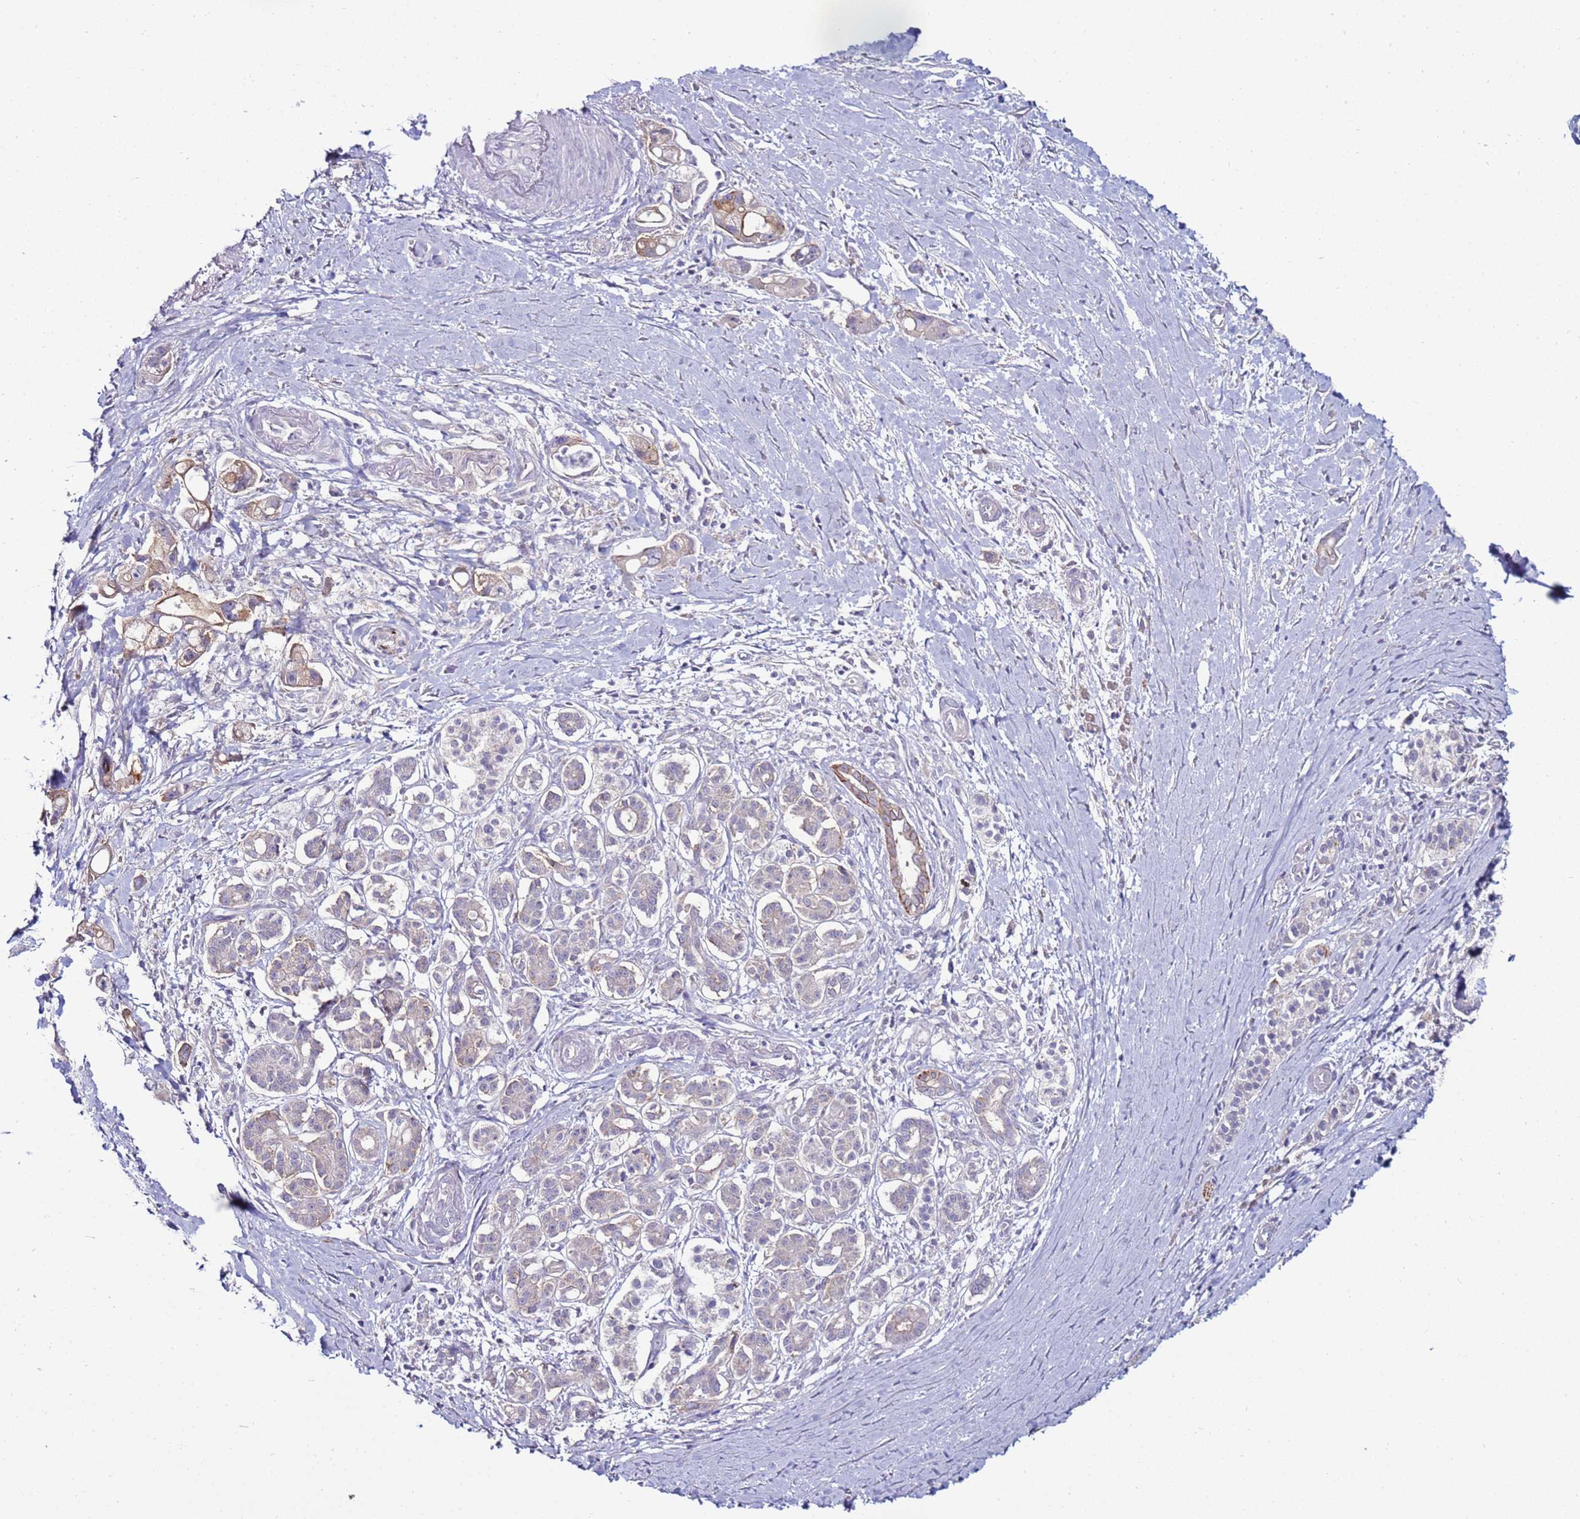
{"staining": {"intensity": "moderate", "quantity": "<25%", "location": "cytoplasmic/membranous"}, "tissue": "pancreatic cancer", "cell_type": "Tumor cells", "image_type": "cancer", "snomed": [{"axis": "morphology", "description": "Adenocarcinoma, NOS"}, {"axis": "topography", "description": "Pancreas"}], "caption": "Pancreatic adenocarcinoma stained with immunohistochemistry shows moderate cytoplasmic/membranous expression in about <25% of tumor cells.", "gene": "GPN3", "patient": {"sex": "male", "age": 68}}